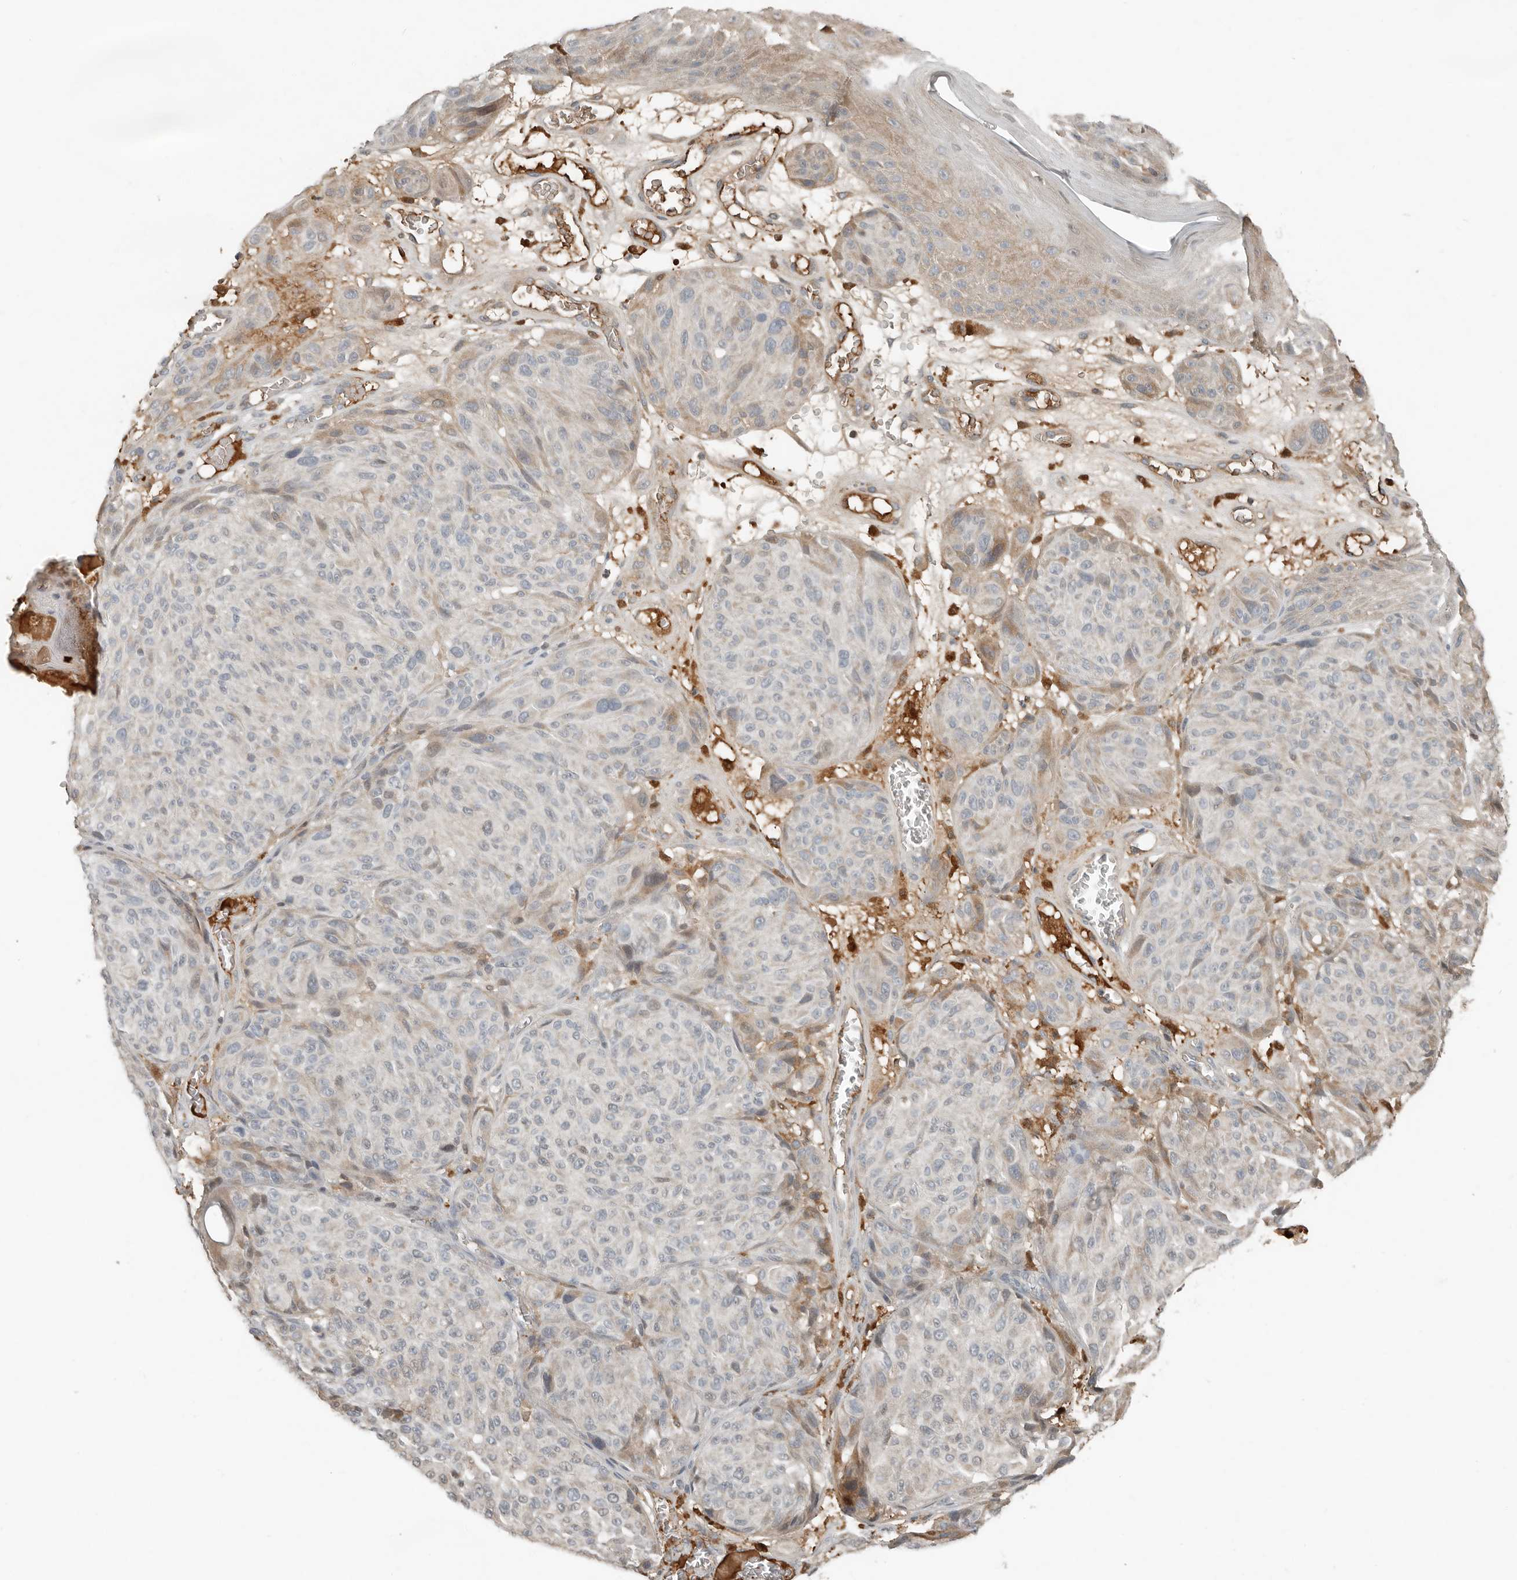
{"staining": {"intensity": "weak", "quantity": "<25%", "location": "cytoplasmic/membranous"}, "tissue": "melanoma", "cell_type": "Tumor cells", "image_type": "cancer", "snomed": [{"axis": "morphology", "description": "Malignant melanoma, NOS"}, {"axis": "topography", "description": "Skin"}], "caption": "Melanoma was stained to show a protein in brown. There is no significant expression in tumor cells.", "gene": "KLHL38", "patient": {"sex": "male", "age": 83}}